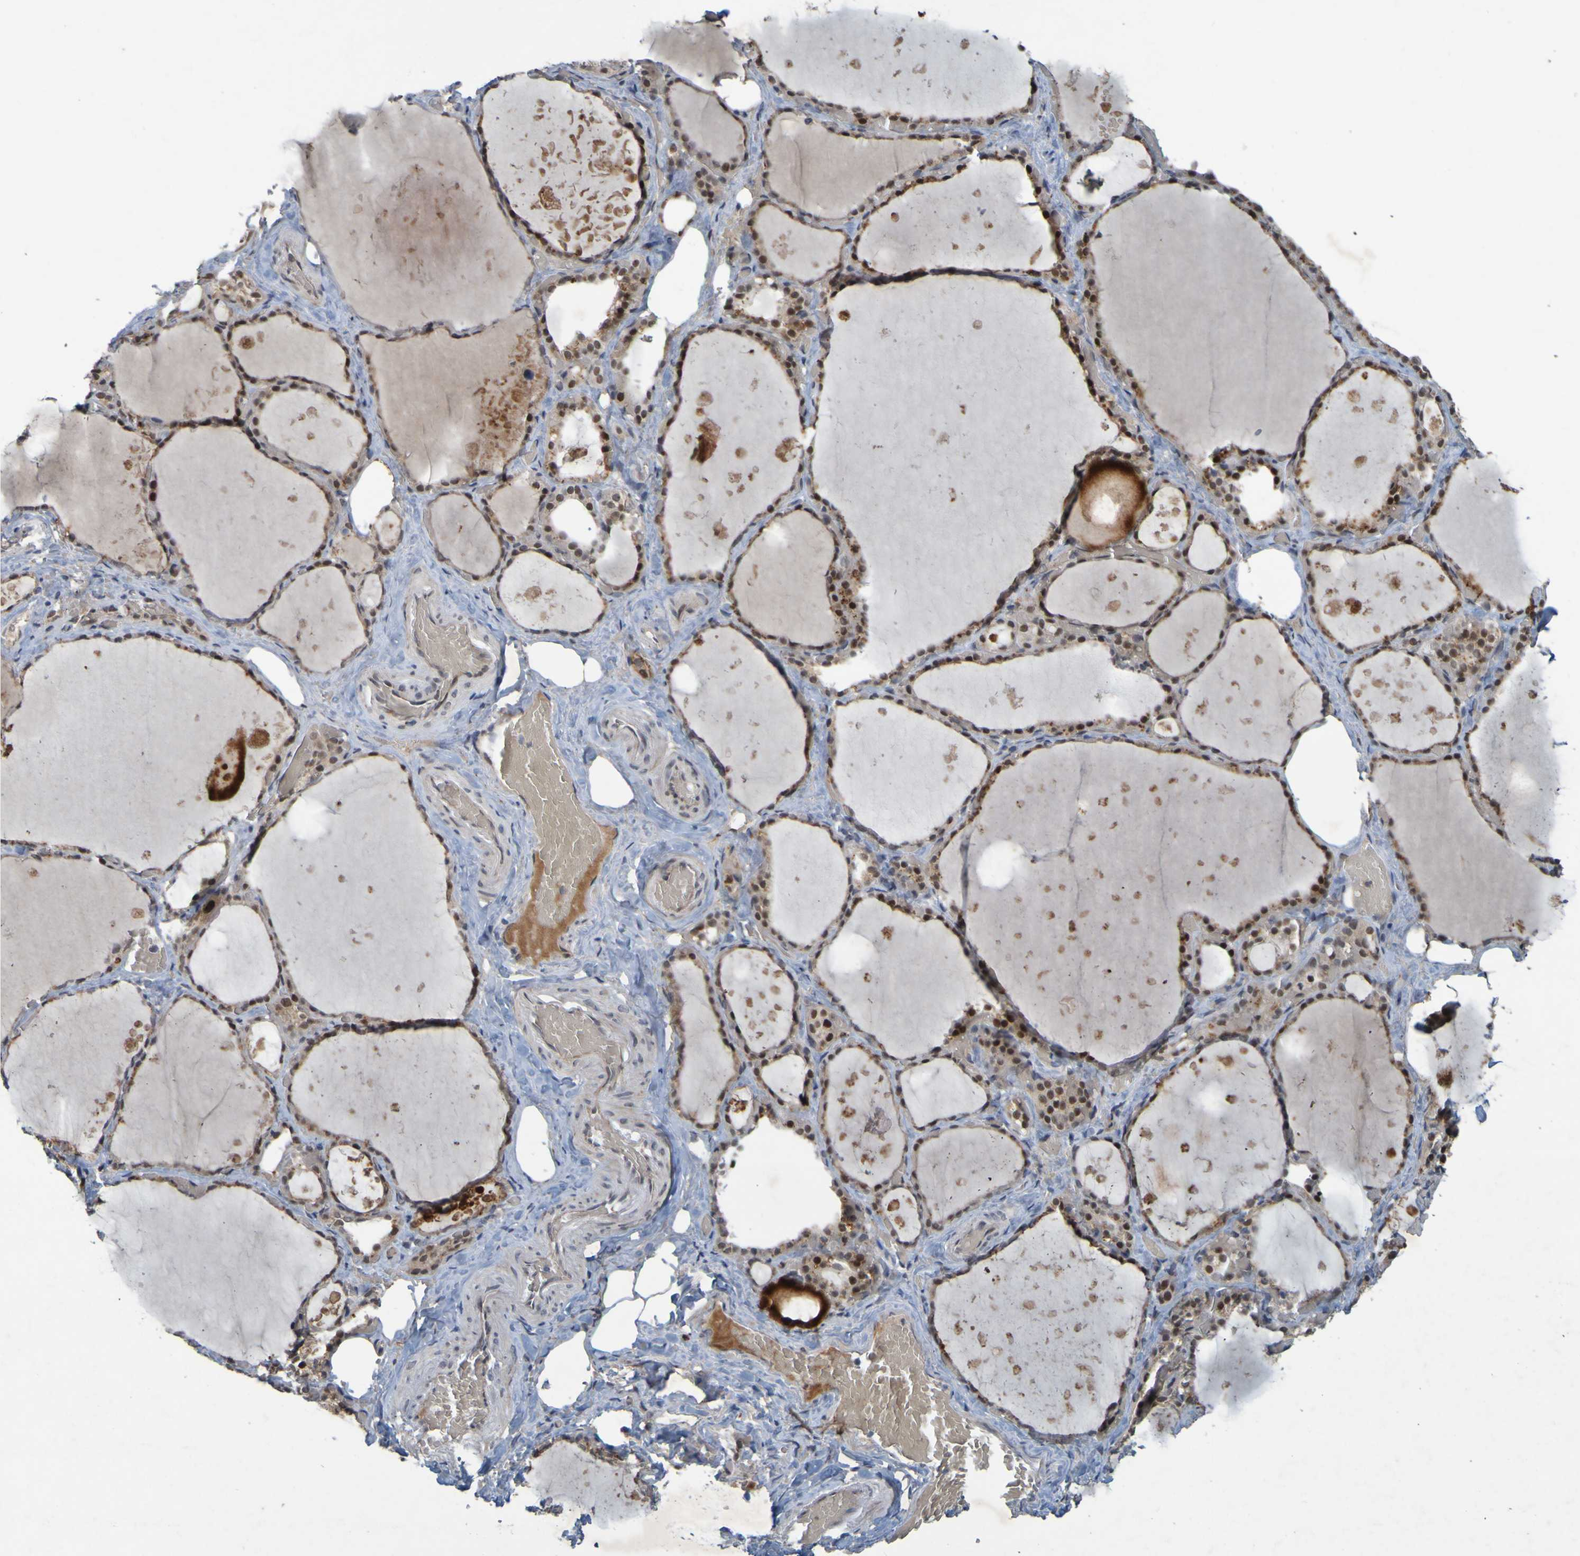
{"staining": {"intensity": "moderate", "quantity": ">75%", "location": "nuclear"}, "tissue": "thyroid gland", "cell_type": "Glandular cells", "image_type": "normal", "snomed": [{"axis": "morphology", "description": "Normal tissue, NOS"}, {"axis": "topography", "description": "Thyroid gland"}], "caption": "Brown immunohistochemical staining in normal thyroid gland displays moderate nuclear expression in approximately >75% of glandular cells.", "gene": "MCPH1", "patient": {"sex": "male", "age": 61}}